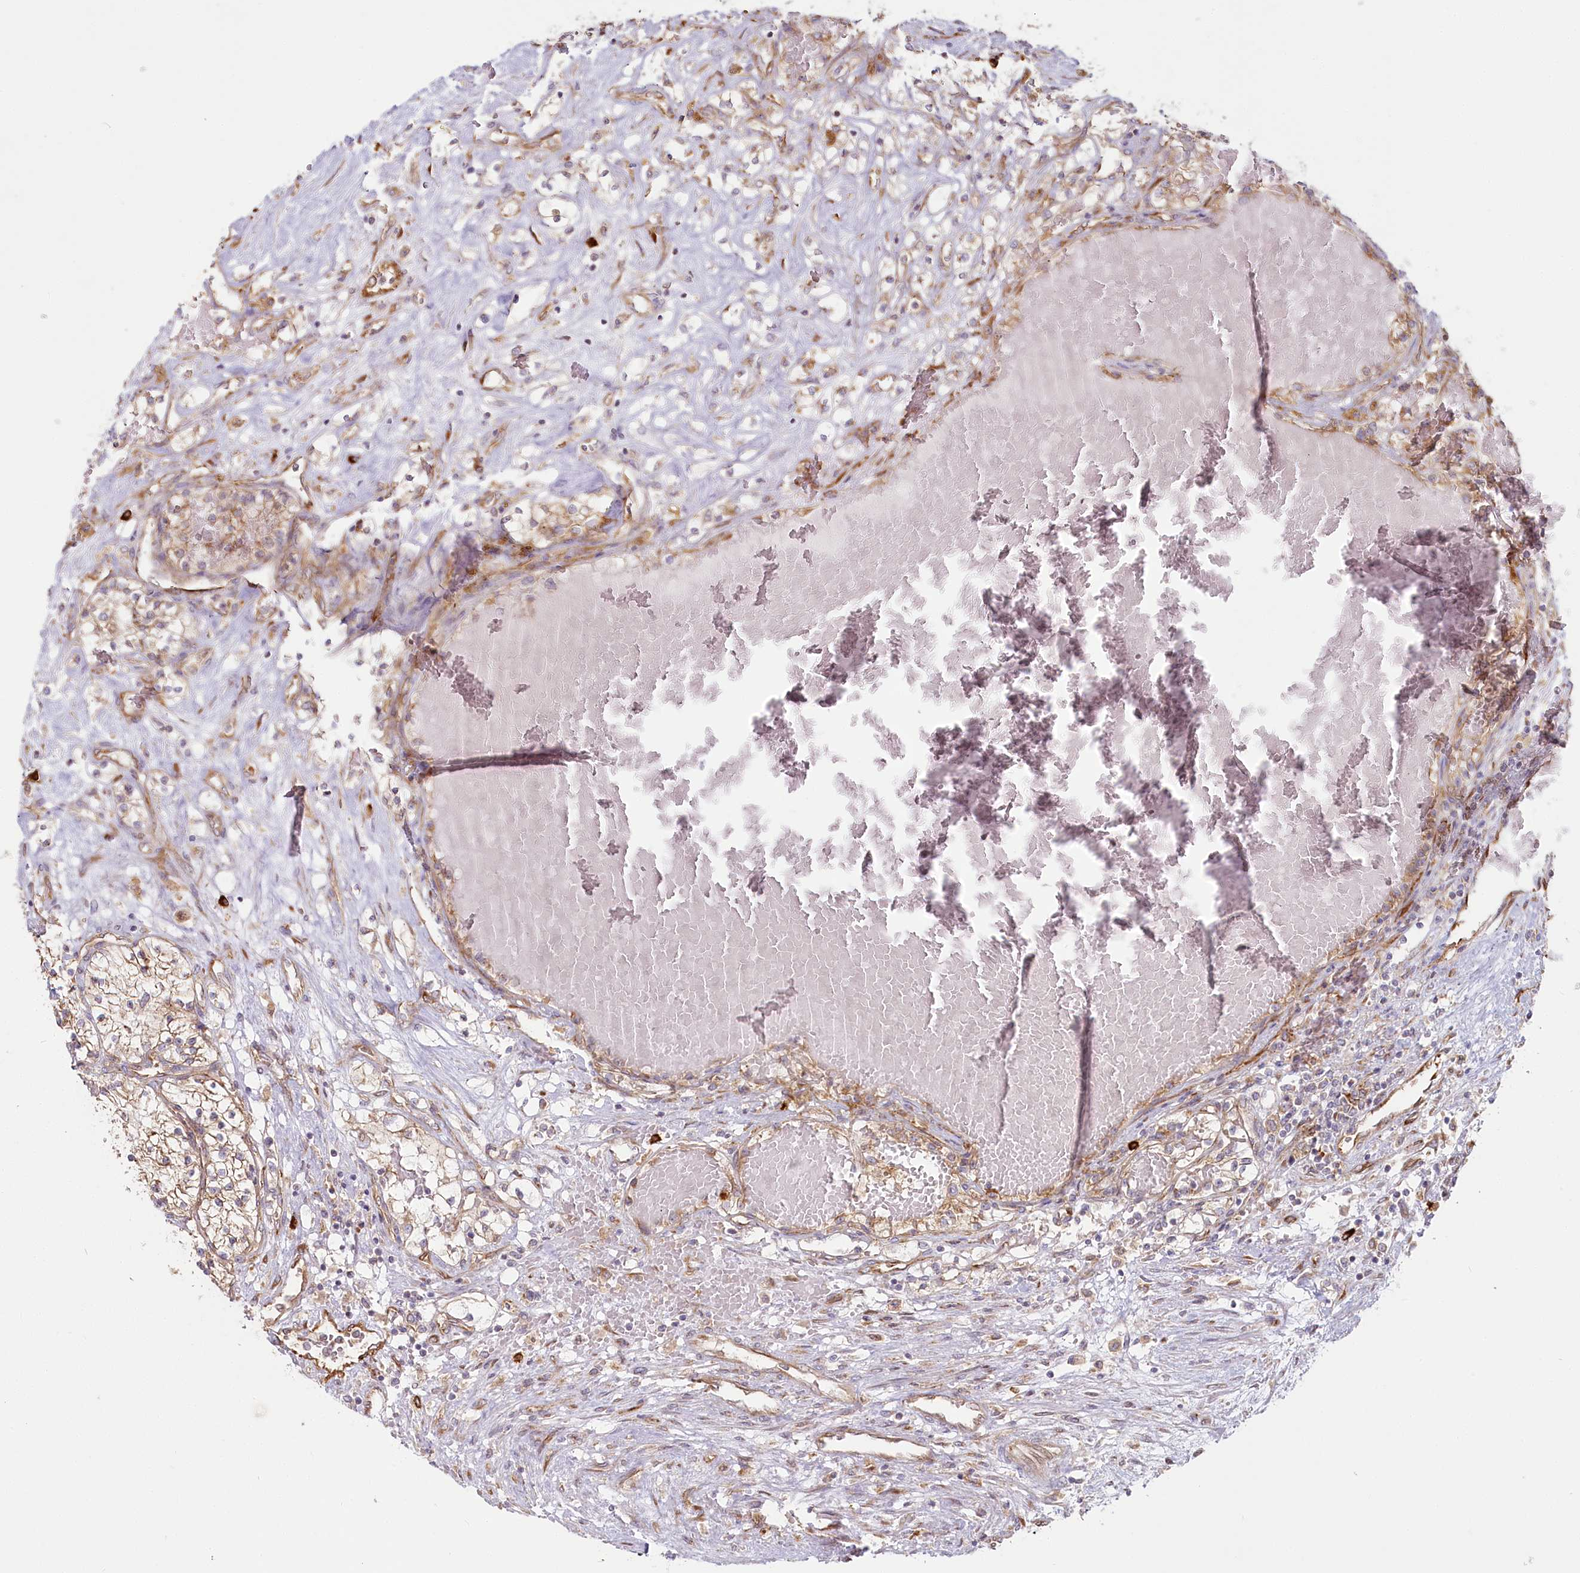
{"staining": {"intensity": "moderate", "quantity": ">75%", "location": "cytoplasmic/membranous"}, "tissue": "renal cancer", "cell_type": "Tumor cells", "image_type": "cancer", "snomed": [{"axis": "morphology", "description": "Normal tissue, NOS"}, {"axis": "morphology", "description": "Adenocarcinoma, NOS"}, {"axis": "topography", "description": "Kidney"}], "caption": "Immunohistochemical staining of human renal cancer (adenocarcinoma) exhibits medium levels of moderate cytoplasmic/membranous protein expression in about >75% of tumor cells.", "gene": "HARS2", "patient": {"sex": "male", "age": 68}}